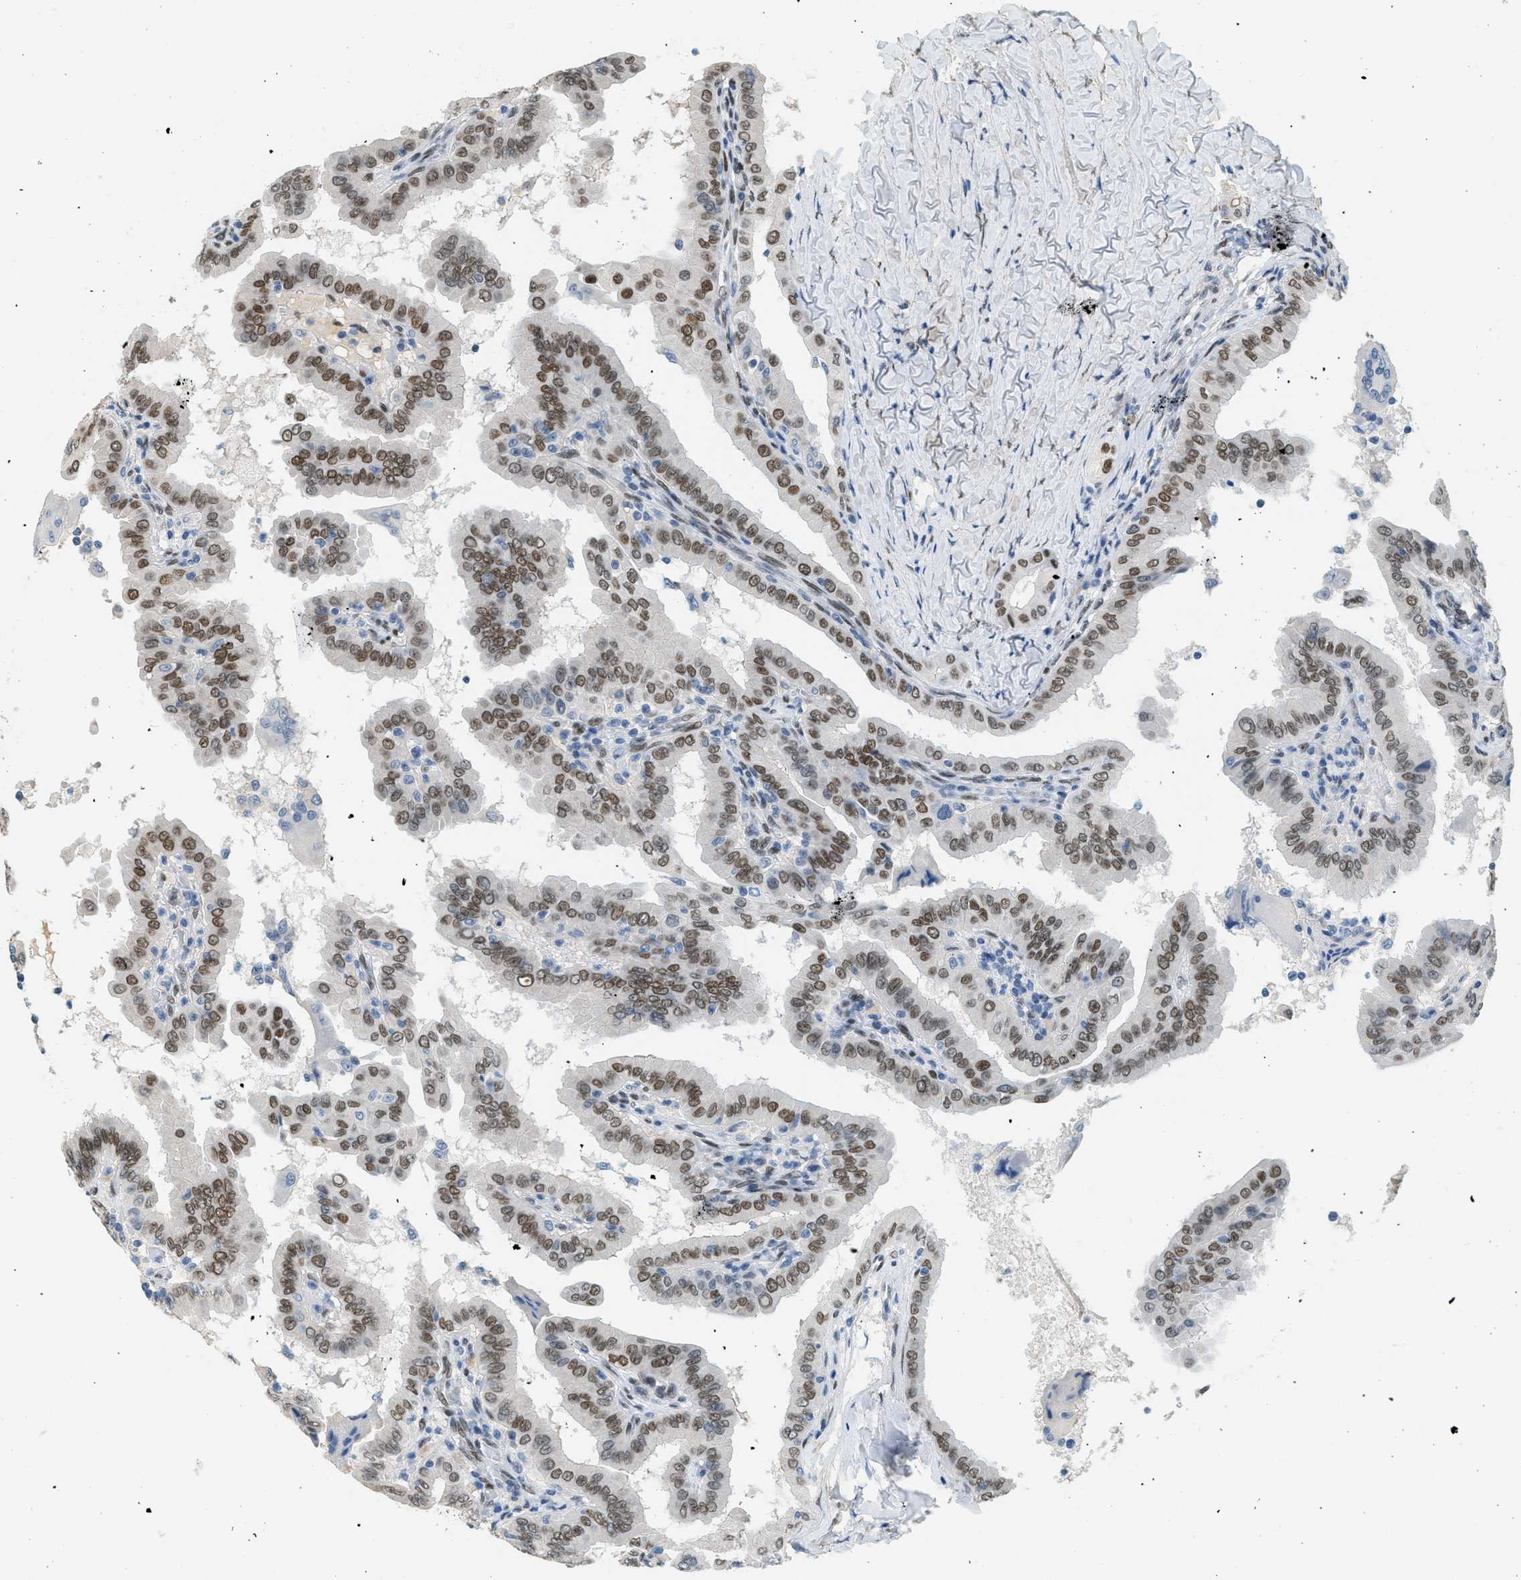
{"staining": {"intensity": "moderate", "quantity": ">75%", "location": "nuclear"}, "tissue": "thyroid cancer", "cell_type": "Tumor cells", "image_type": "cancer", "snomed": [{"axis": "morphology", "description": "Papillary adenocarcinoma, NOS"}, {"axis": "topography", "description": "Thyroid gland"}], "caption": "The image exhibits staining of thyroid cancer, revealing moderate nuclear protein expression (brown color) within tumor cells.", "gene": "ZBTB20", "patient": {"sex": "male", "age": 33}}